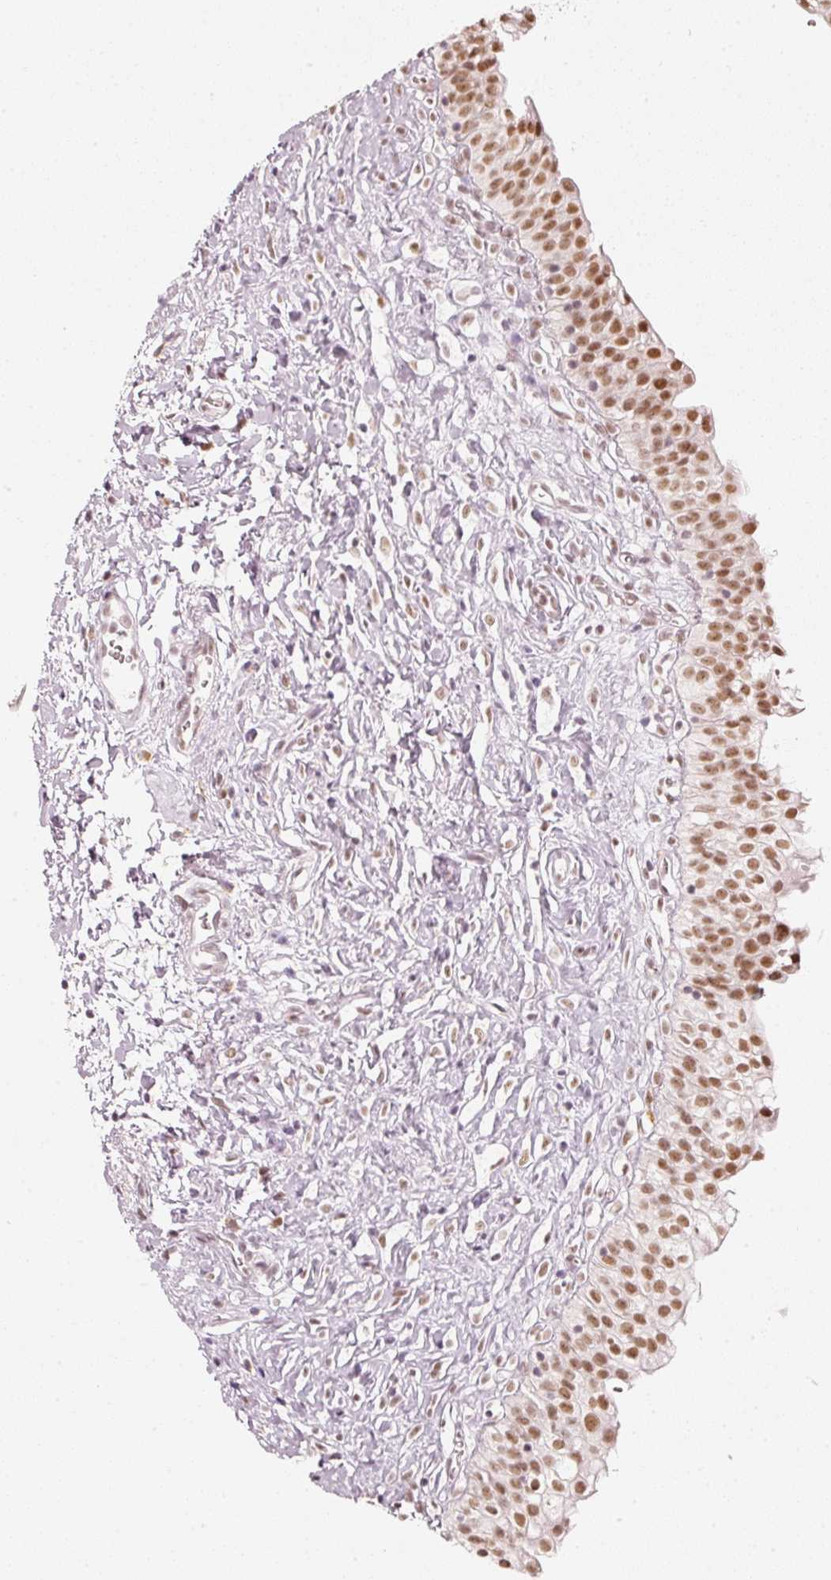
{"staining": {"intensity": "strong", "quantity": ">75%", "location": "nuclear"}, "tissue": "urinary bladder", "cell_type": "Urothelial cells", "image_type": "normal", "snomed": [{"axis": "morphology", "description": "Normal tissue, NOS"}, {"axis": "topography", "description": "Urinary bladder"}], "caption": "Urothelial cells show strong nuclear expression in about >75% of cells in unremarkable urinary bladder. (IHC, brightfield microscopy, high magnification).", "gene": "PPP1R10", "patient": {"sex": "male", "age": 51}}